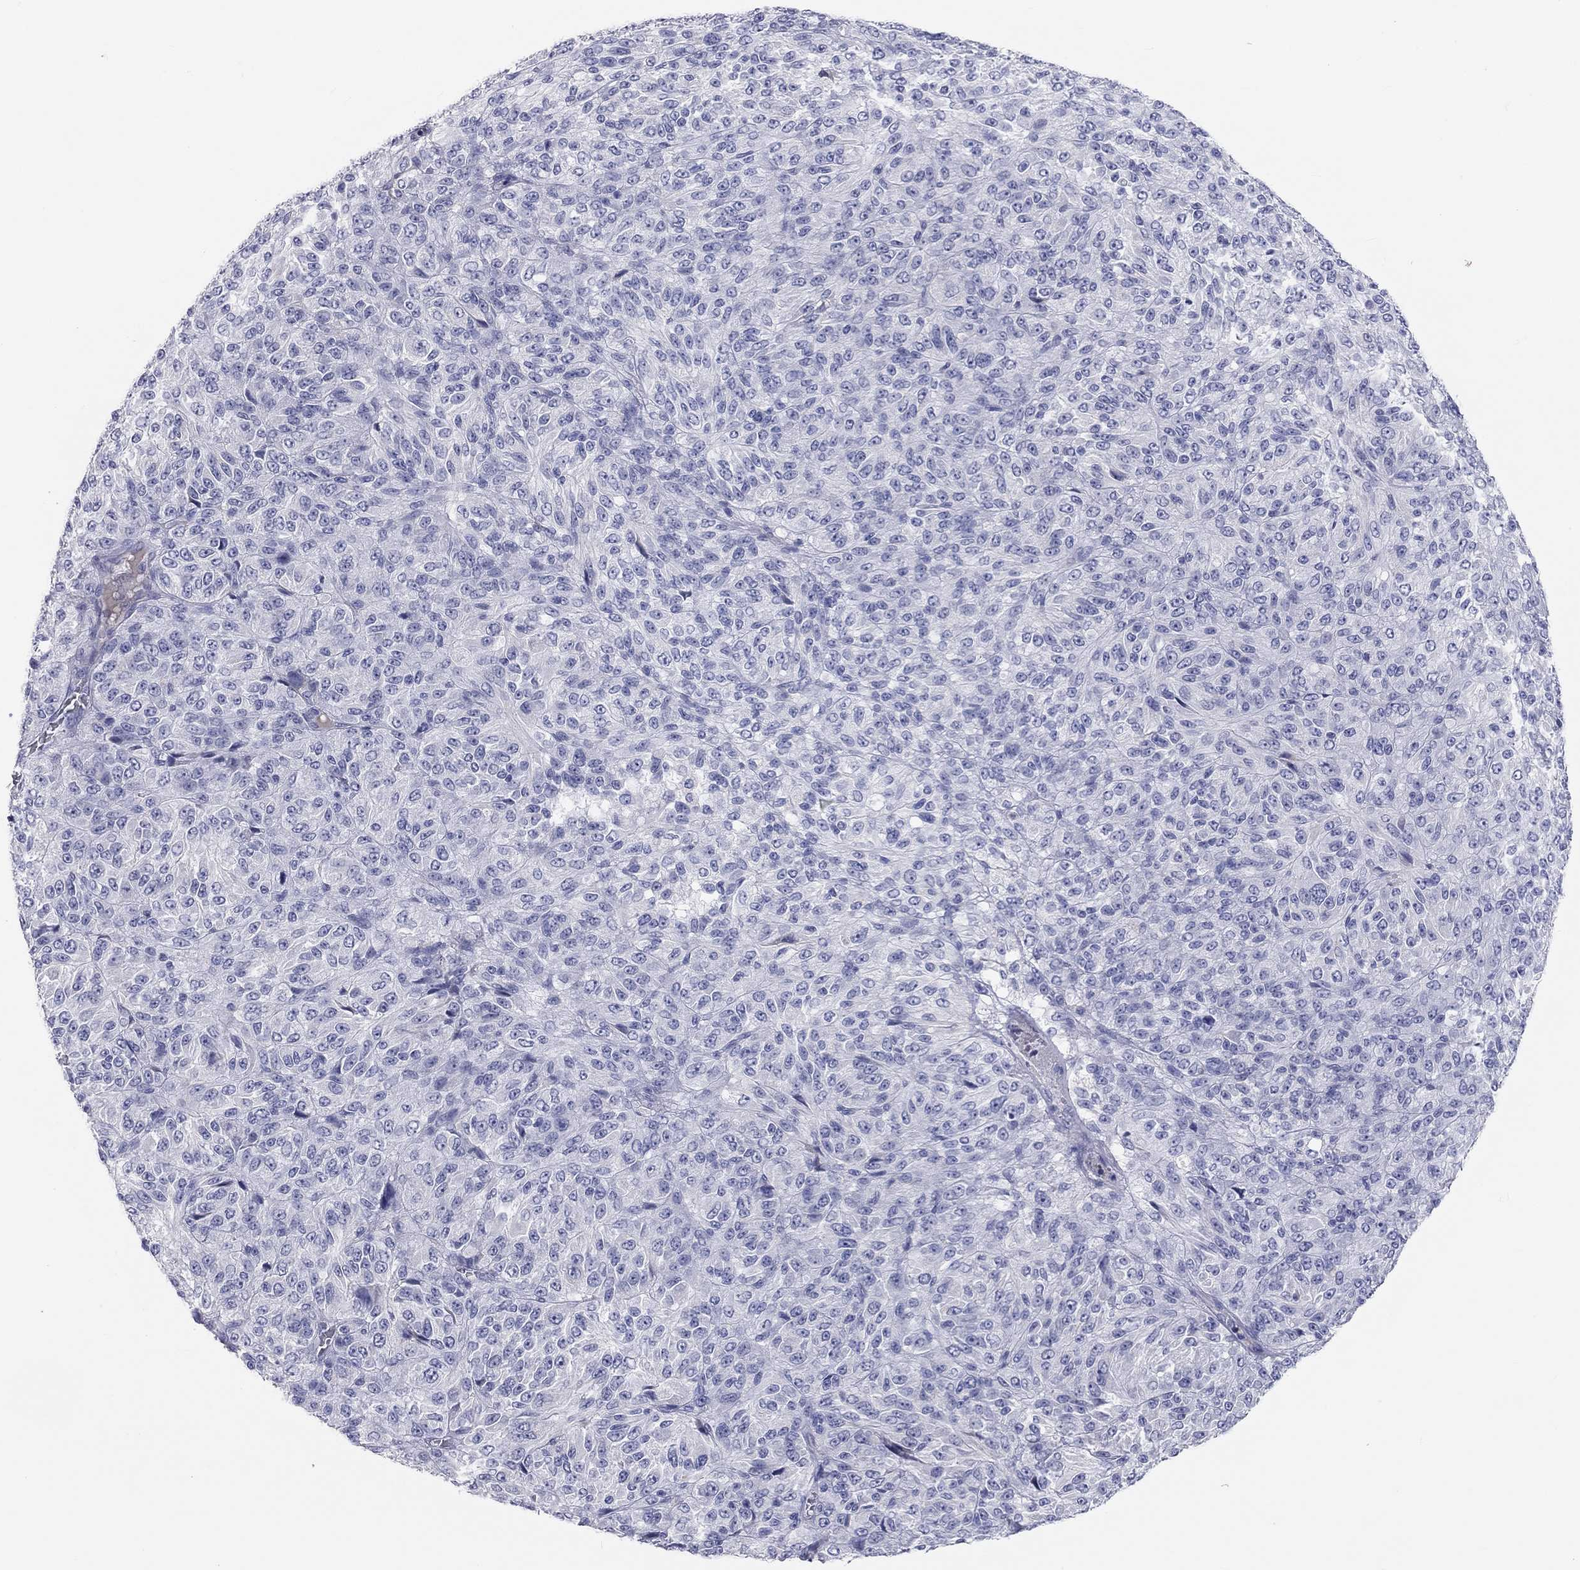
{"staining": {"intensity": "negative", "quantity": "none", "location": "none"}, "tissue": "melanoma", "cell_type": "Tumor cells", "image_type": "cancer", "snomed": [{"axis": "morphology", "description": "Malignant melanoma, Metastatic site"}, {"axis": "topography", "description": "Brain"}], "caption": "Immunohistochemical staining of melanoma shows no significant positivity in tumor cells.", "gene": "ST7L", "patient": {"sex": "female", "age": 56}}